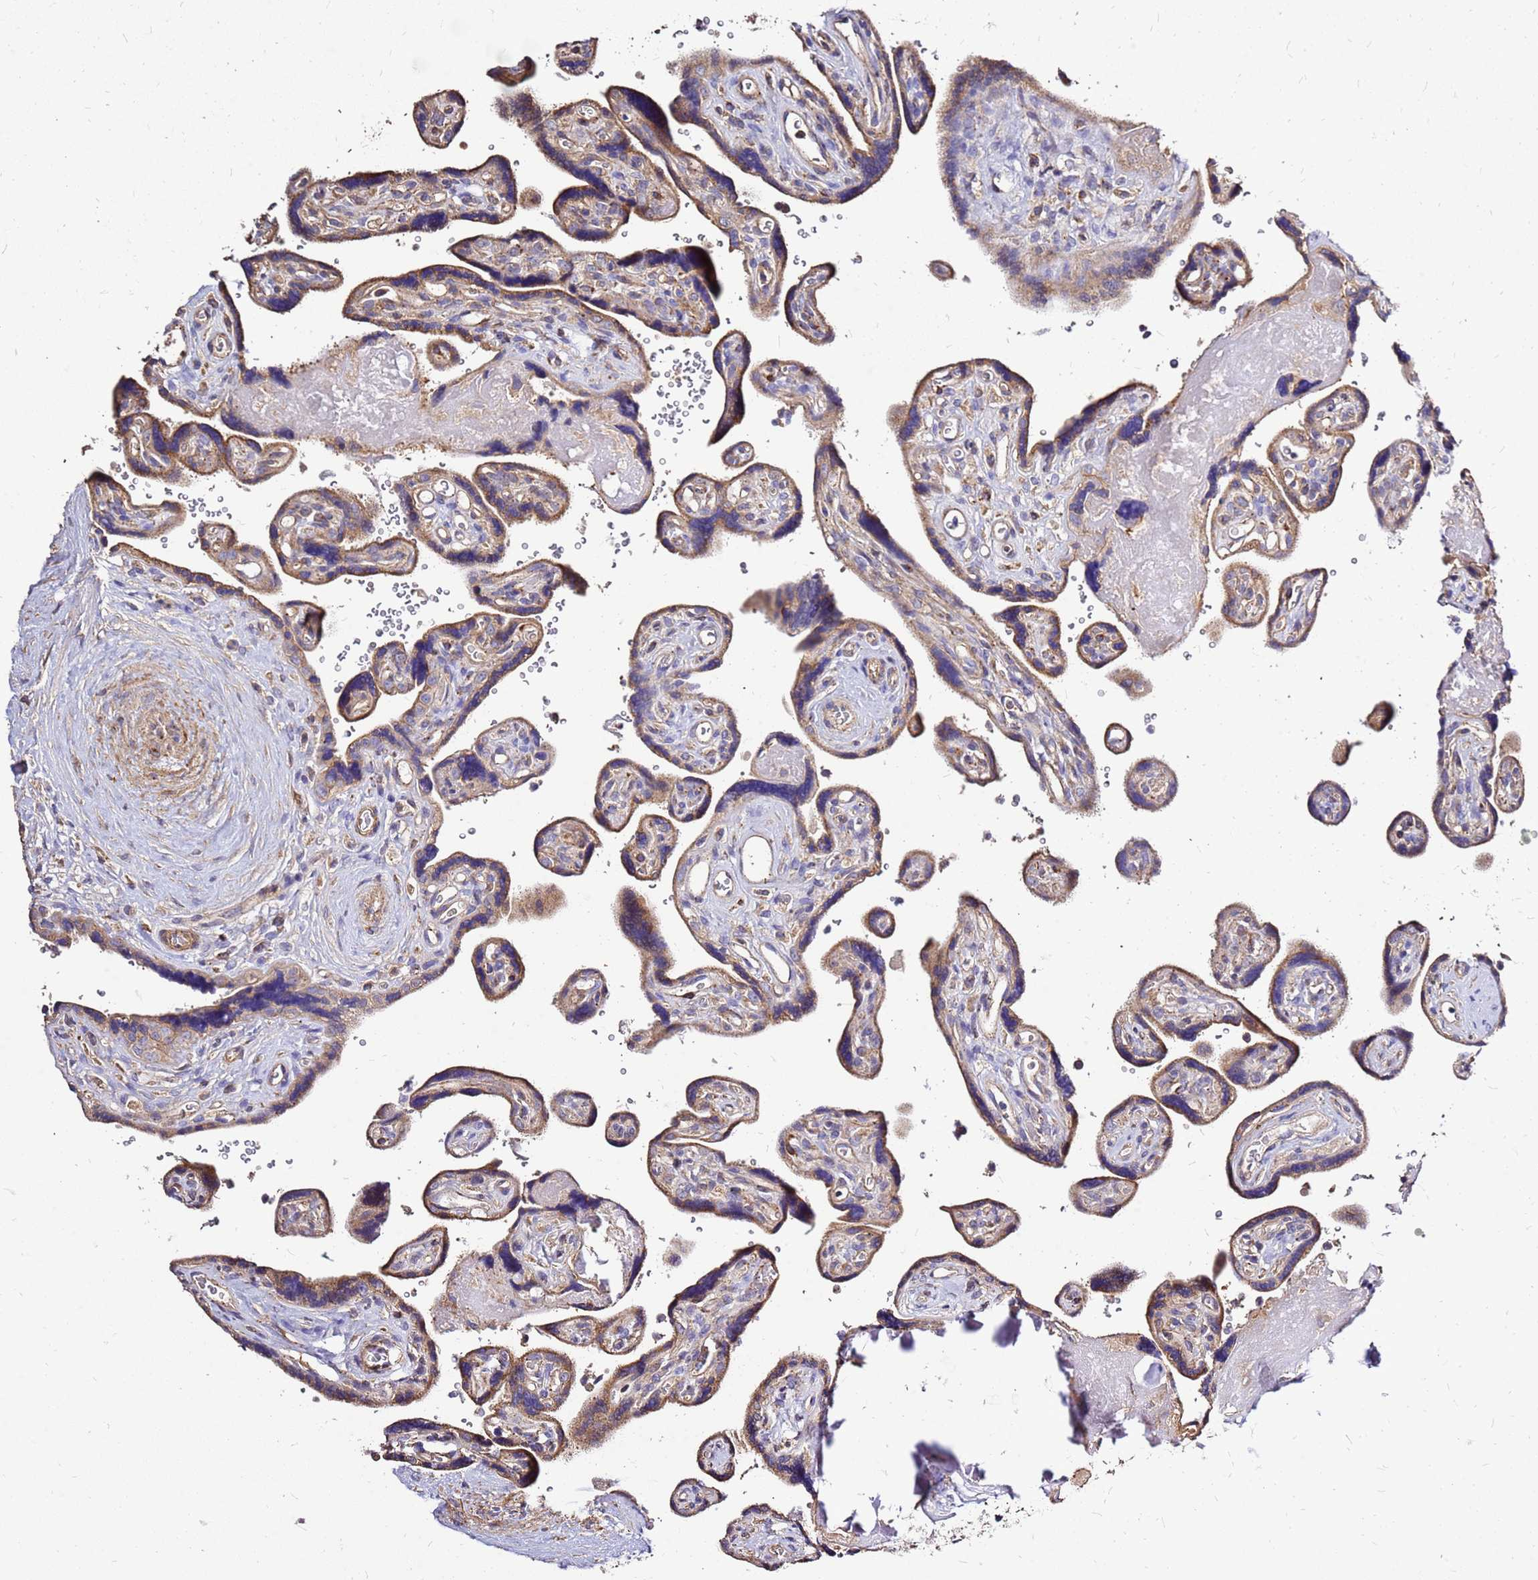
{"staining": {"intensity": "moderate", "quantity": ">75%", "location": "cytoplasmic/membranous"}, "tissue": "placenta", "cell_type": "Decidual cells", "image_type": "normal", "snomed": [{"axis": "morphology", "description": "Normal tissue, NOS"}, {"axis": "topography", "description": "Placenta"}], "caption": "Immunohistochemical staining of unremarkable human placenta reveals medium levels of moderate cytoplasmic/membranous positivity in approximately >75% of decidual cells. The staining was performed using DAB, with brown indicating positive protein expression. Nuclei are stained blue with hematoxylin.", "gene": "EXD3", "patient": {"sex": "female", "age": 39}}